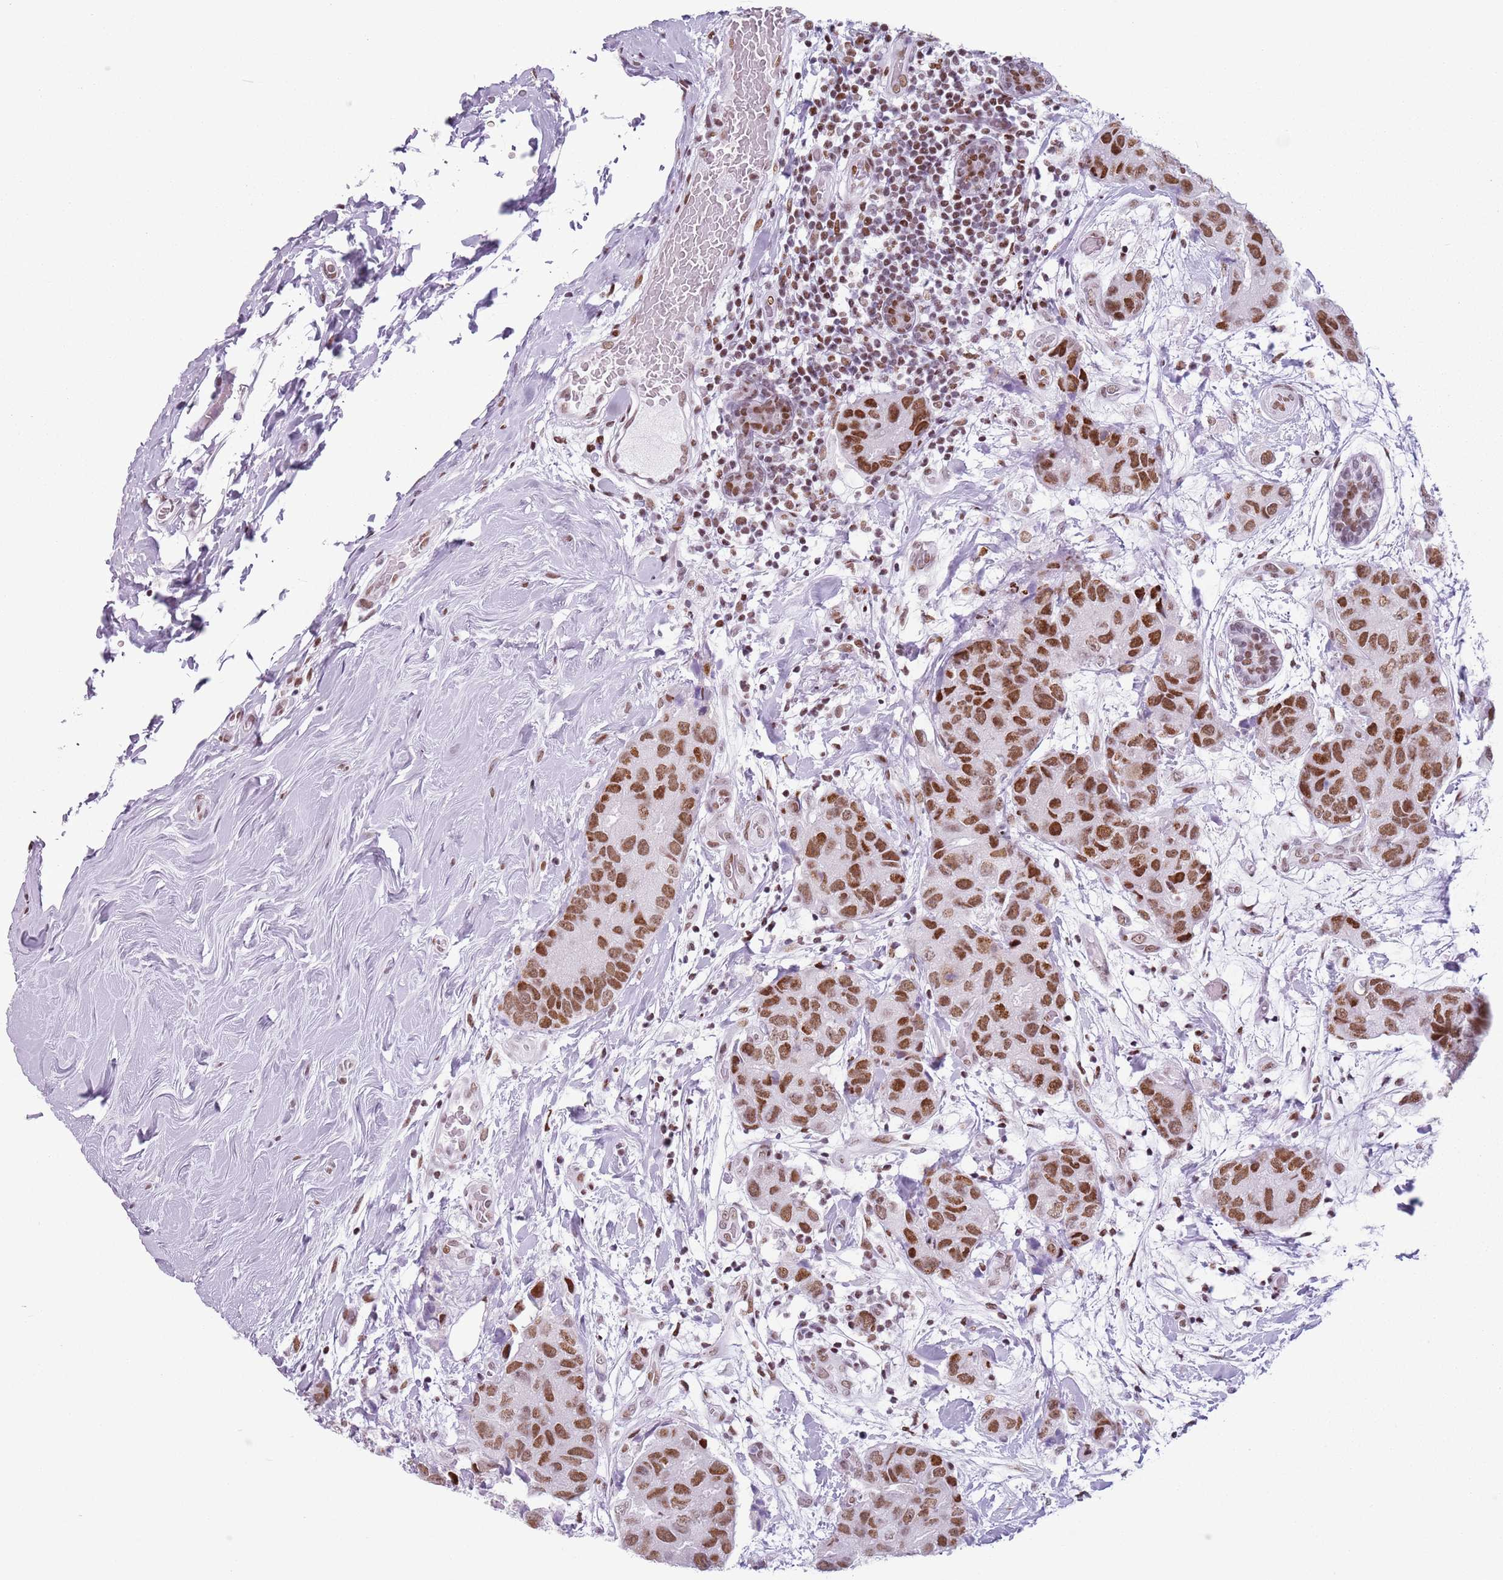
{"staining": {"intensity": "moderate", "quantity": ">75%", "location": "nuclear"}, "tissue": "breast cancer", "cell_type": "Tumor cells", "image_type": "cancer", "snomed": [{"axis": "morphology", "description": "Duct carcinoma"}, {"axis": "topography", "description": "Breast"}], "caption": "Immunohistochemical staining of human breast cancer shows moderate nuclear protein expression in about >75% of tumor cells.", "gene": "FAM104B", "patient": {"sex": "female", "age": 62}}